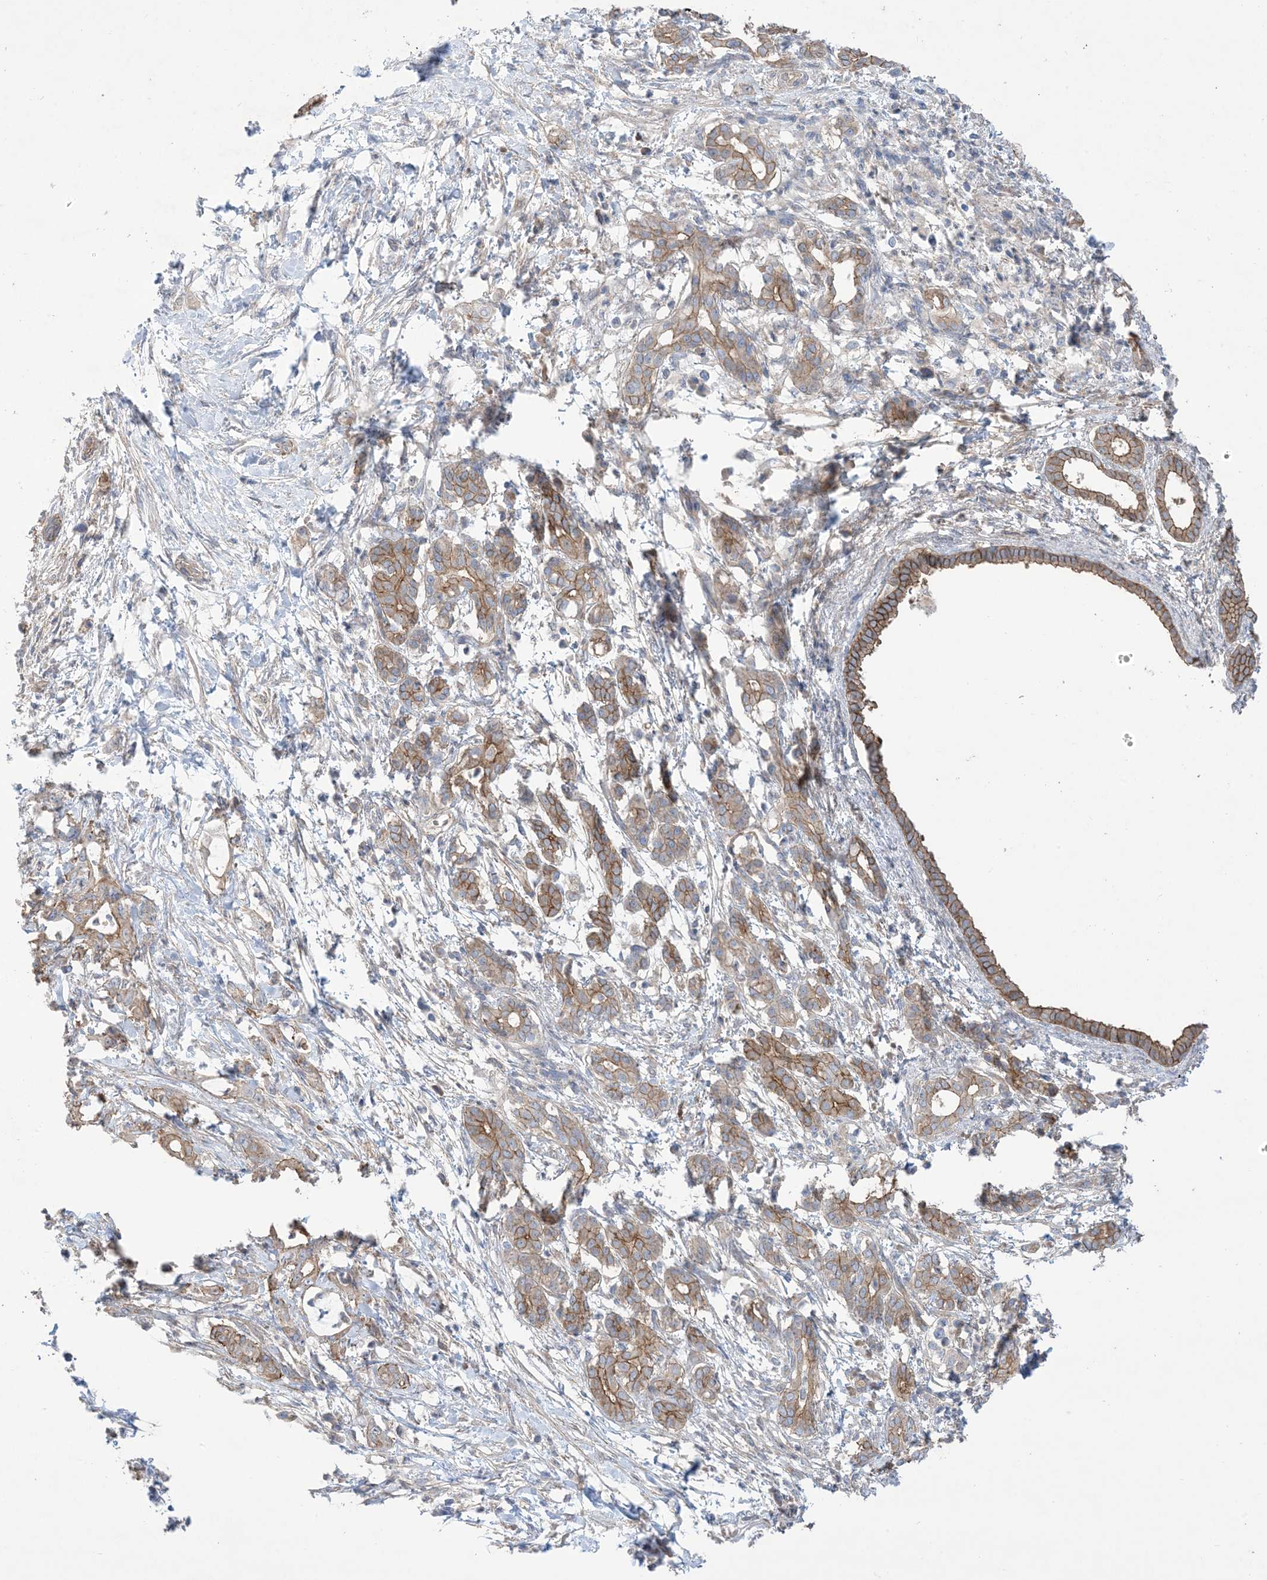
{"staining": {"intensity": "moderate", "quantity": ">75%", "location": "cytoplasmic/membranous"}, "tissue": "pancreatic cancer", "cell_type": "Tumor cells", "image_type": "cancer", "snomed": [{"axis": "morphology", "description": "Adenocarcinoma, NOS"}, {"axis": "topography", "description": "Pancreas"}], "caption": "Pancreatic cancer (adenocarcinoma) tissue shows moderate cytoplasmic/membranous expression in approximately >75% of tumor cells, visualized by immunohistochemistry.", "gene": "CCNY", "patient": {"sex": "female", "age": 55}}